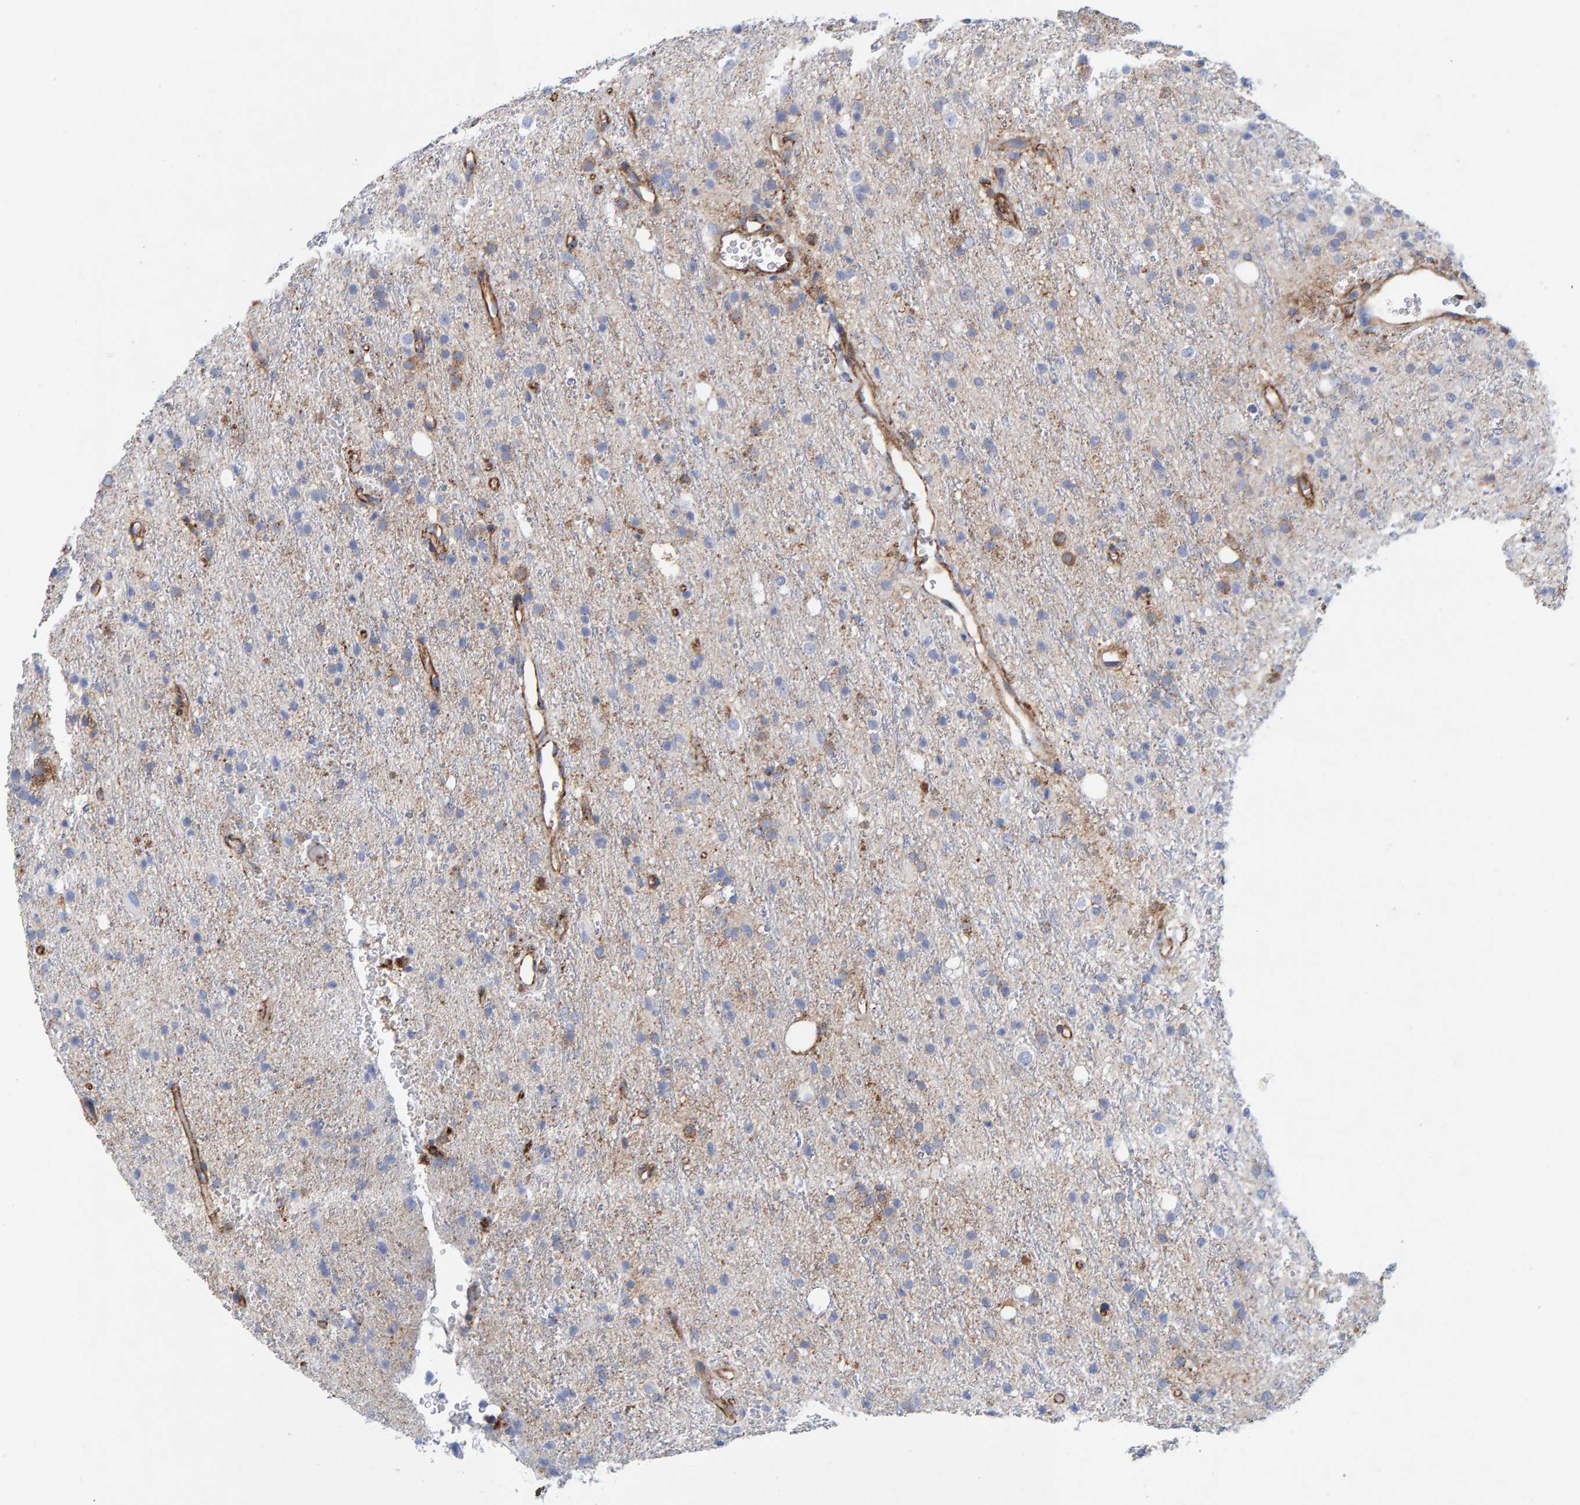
{"staining": {"intensity": "weak", "quantity": "<25%", "location": "cytoplasmic/membranous"}, "tissue": "glioma", "cell_type": "Tumor cells", "image_type": "cancer", "snomed": [{"axis": "morphology", "description": "Glioma, malignant, High grade"}, {"axis": "topography", "description": "Brain"}], "caption": "DAB immunohistochemical staining of glioma exhibits no significant positivity in tumor cells.", "gene": "MVP", "patient": {"sex": "male", "age": 47}}